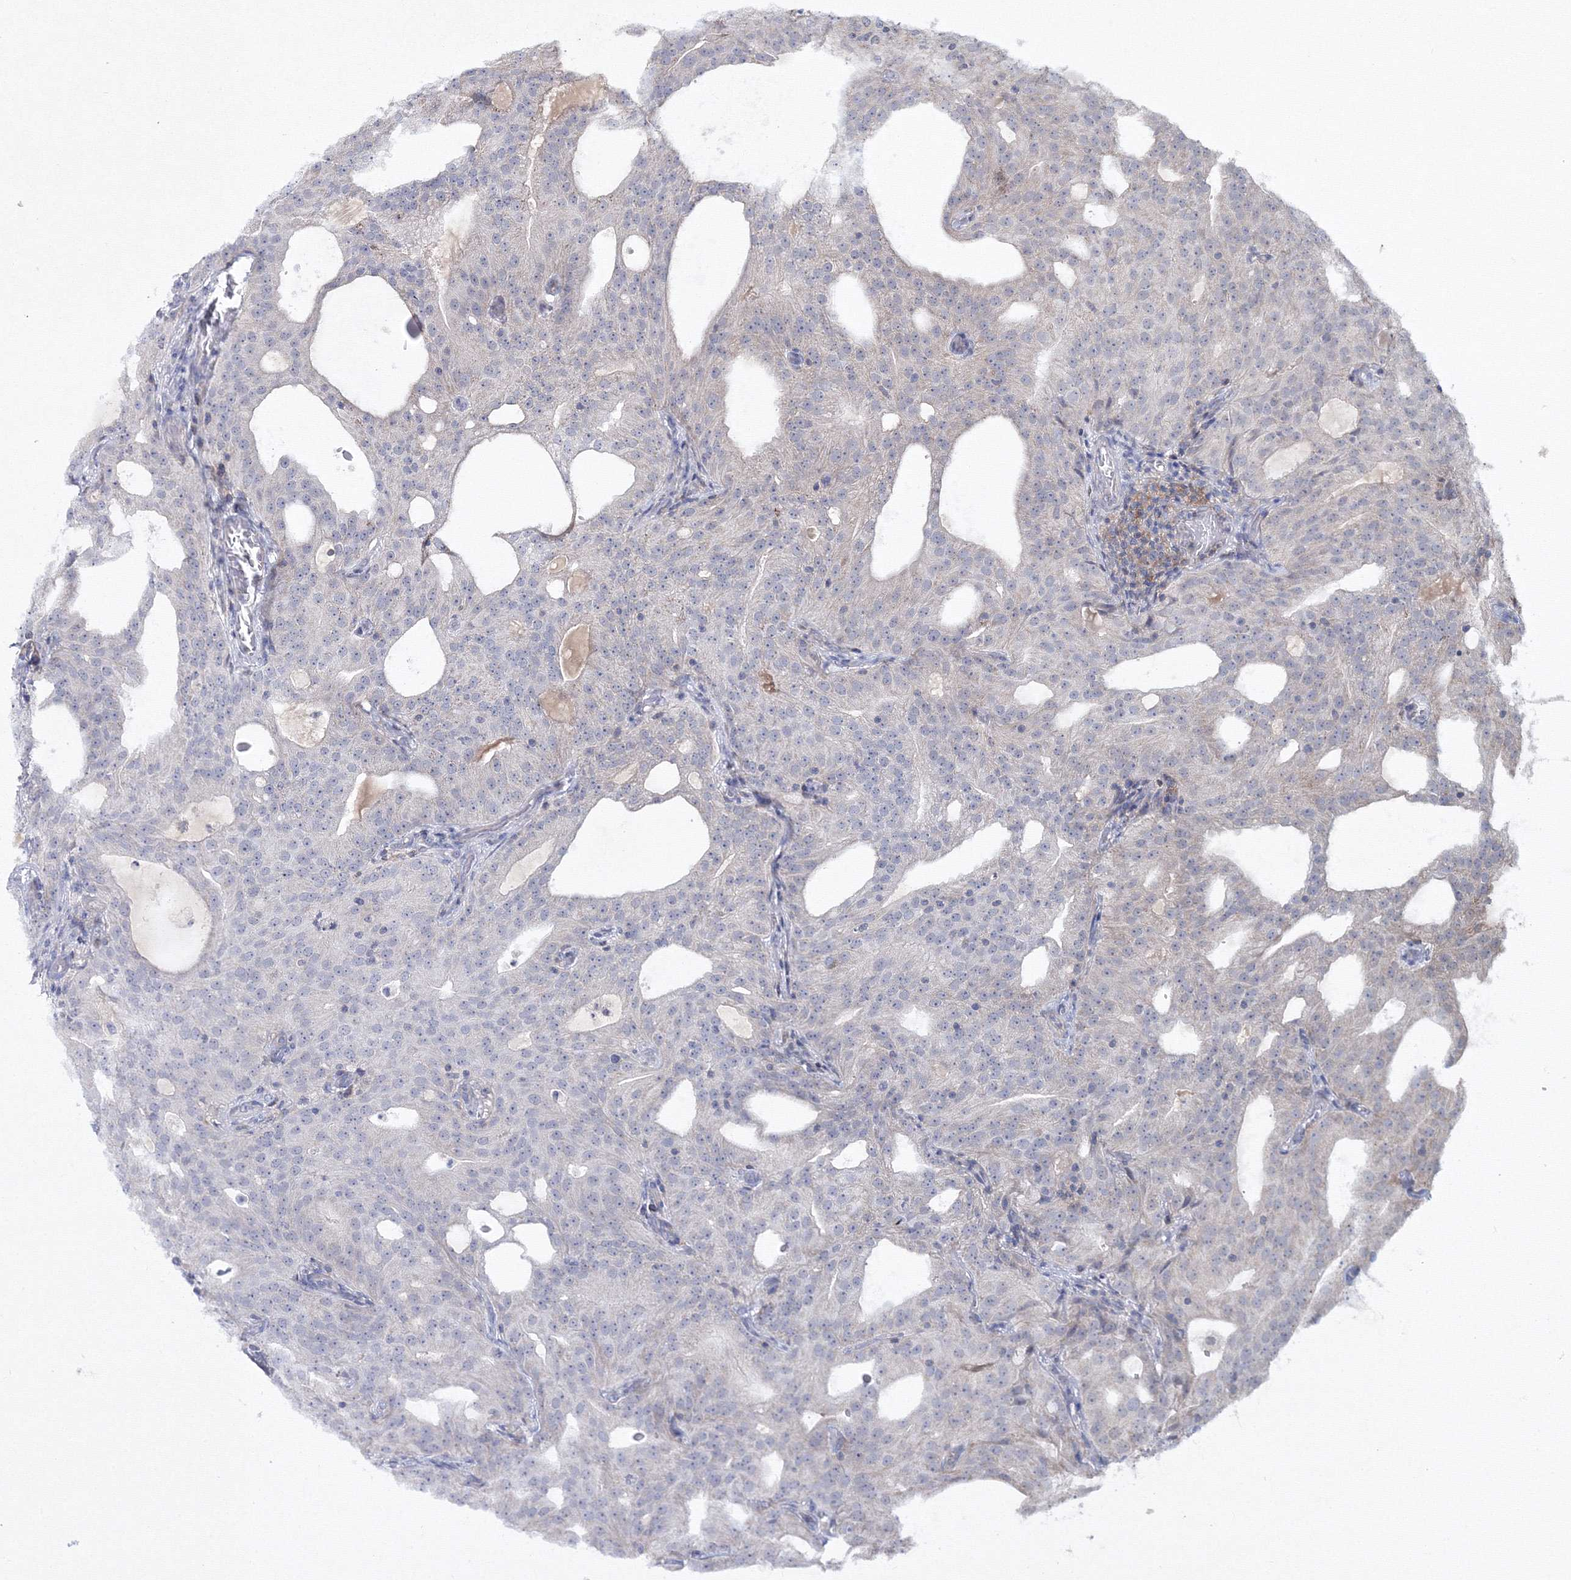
{"staining": {"intensity": "negative", "quantity": "none", "location": "none"}, "tissue": "prostate cancer", "cell_type": "Tumor cells", "image_type": "cancer", "snomed": [{"axis": "morphology", "description": "Adenocarcinoma, Medium grade"}, {"axis": "topography", "description": "Prostate"}], "caption": "The image demonstrates no staining of tumor cells in medium-grade adenocarcinoma (prostate).", "gene": "NEU4", "patient": {"sex": "male", "age": 88}}